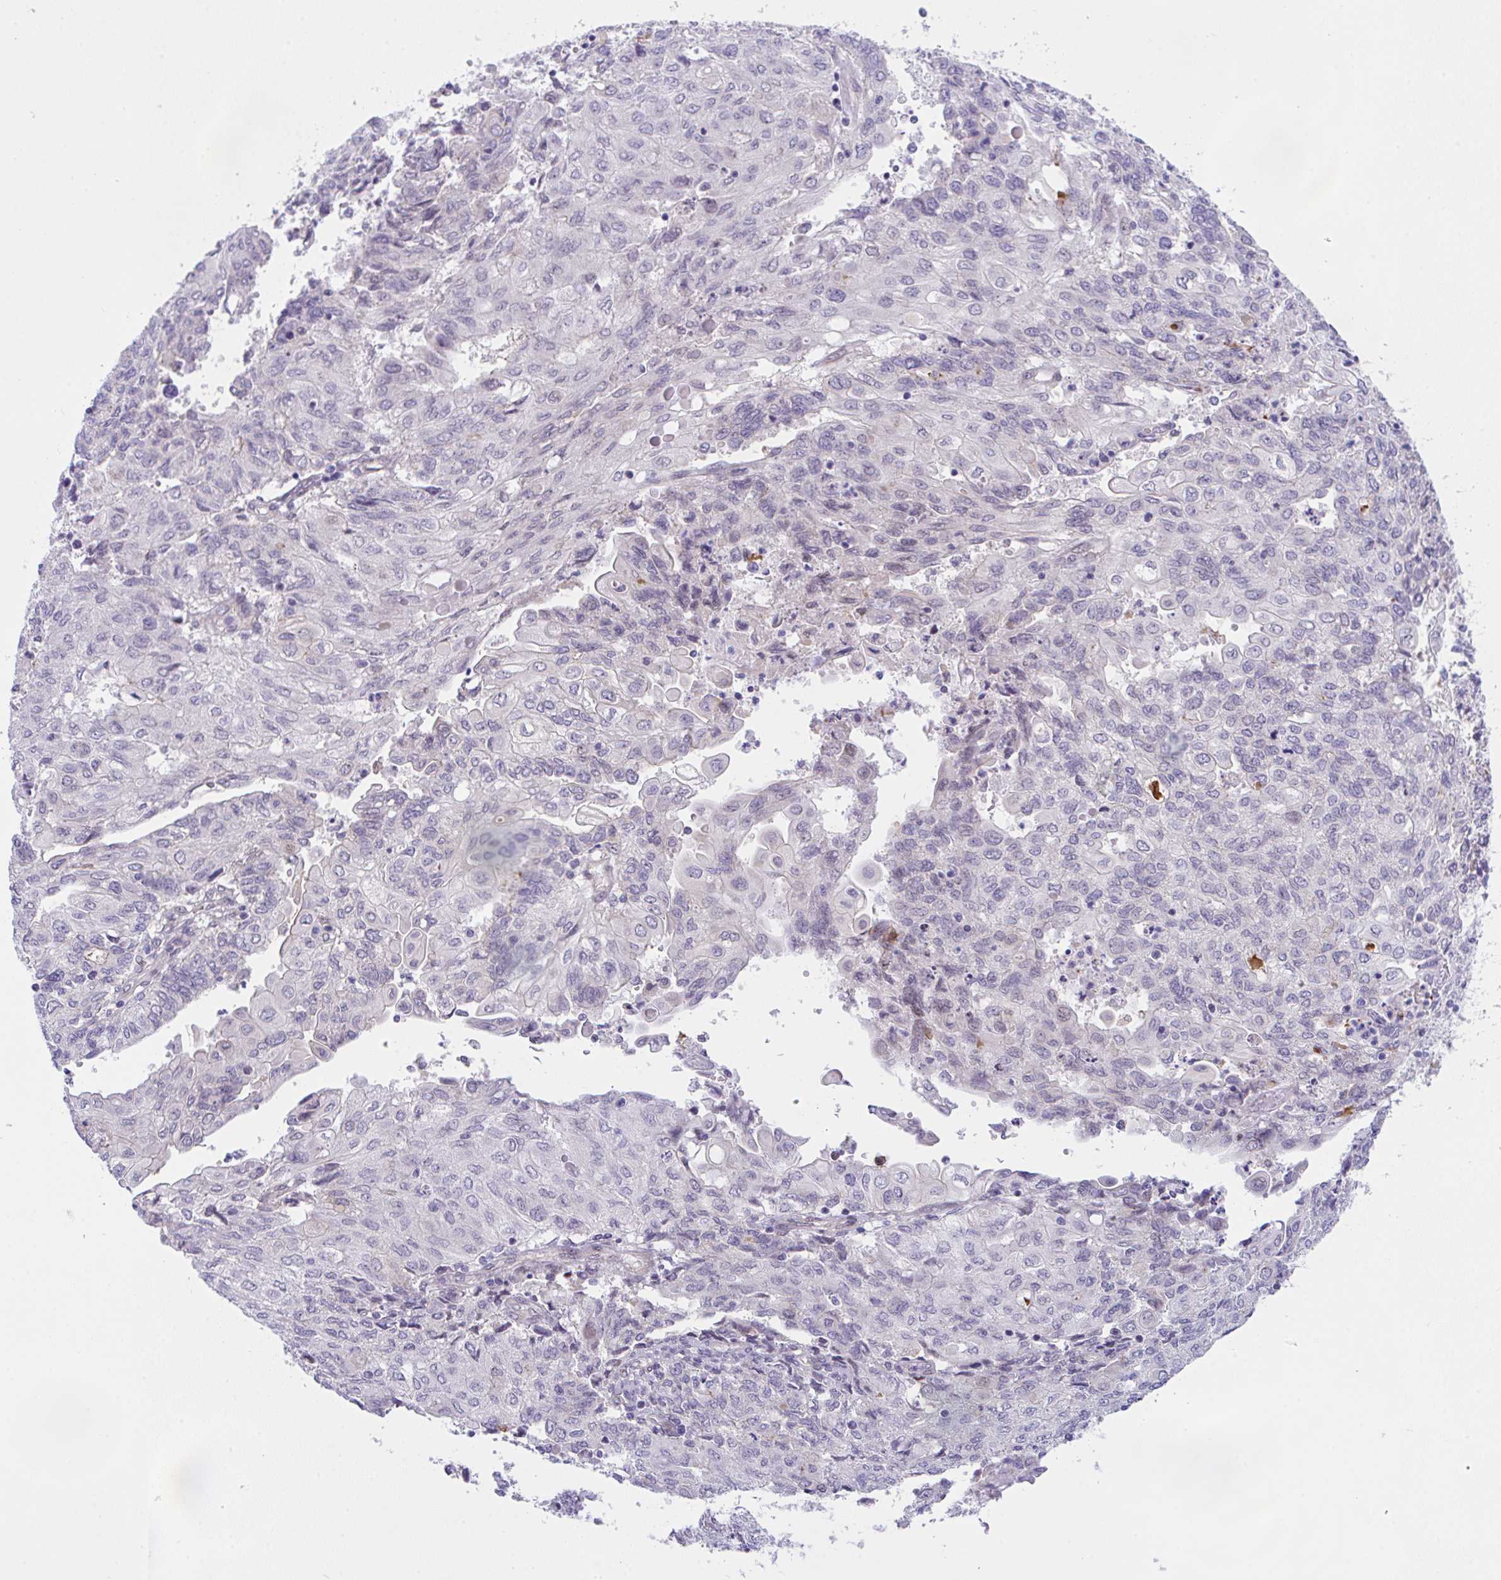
{"staining": {"intensity": "negative", "quantity": "none", "location": "none"}, "tissue": "endometrial cancer", "cell_type": "Tumor cells", "image_type": "cancer", "snomed": [{"axis": "morphology", "description": "Adenocarcinoma, NOS"}, {"axis": "topography", "description": "Endometrium"}], "caption": "The micrograph displays no staining of tumor cells in endometrial cancer. The staining was performed using DAB to visualize the protein expression in brown, while the nuclei were stained in blue with hematoxylin (Magnification: 20x).", "gene": "ZBED3", "patient": {"sex": "female", "age": 54}}